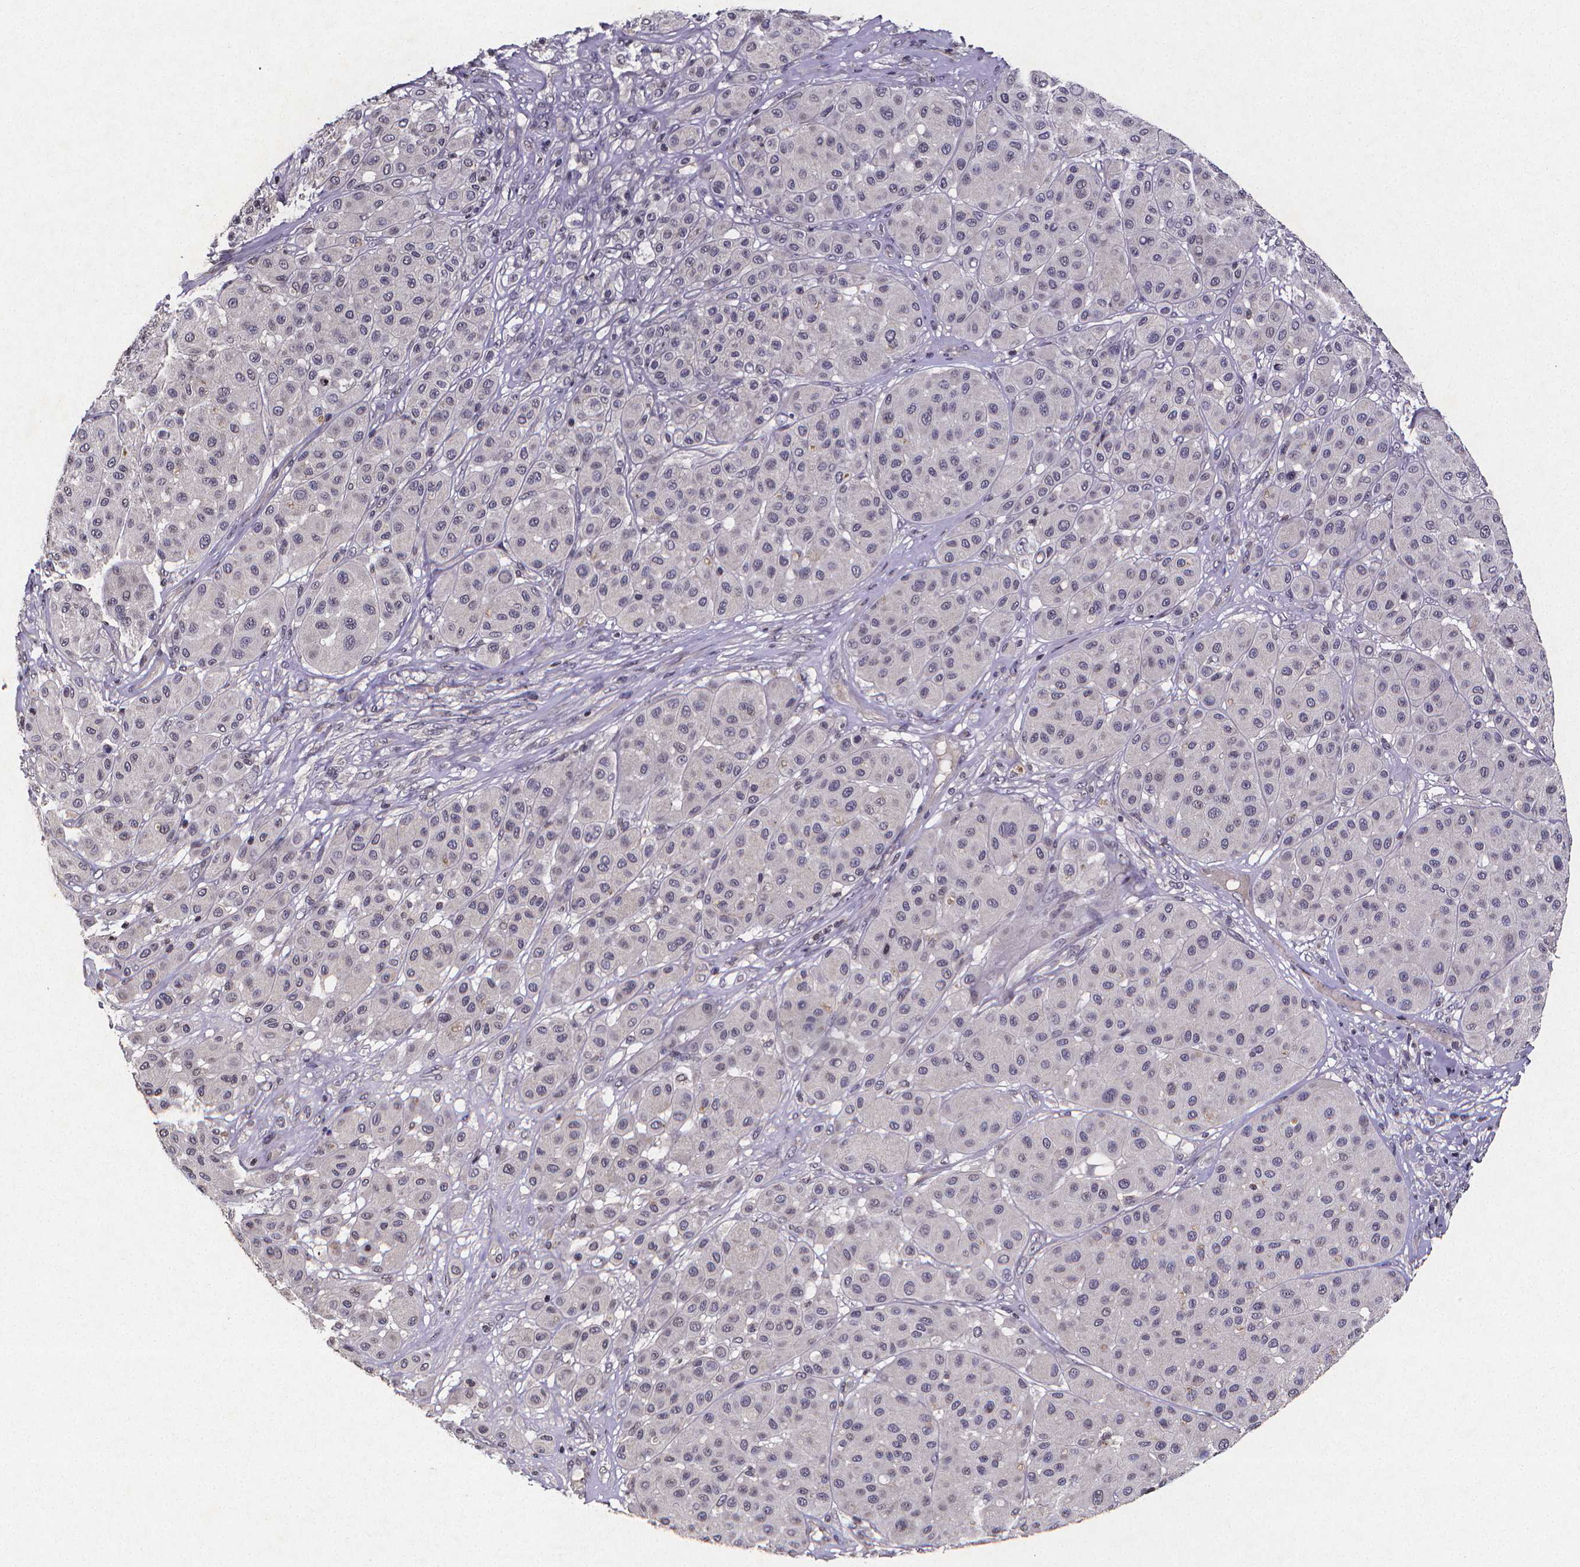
{"staining": {"intensity": "negative", "quantity": "none", "location": "none"}, "tissue": "melanoma", "cell_type": "Tumor cells", "image_type": "cancer", "snomed": [{"axis": "morphology", "description": "Malignant melanoma, Metastatic site"}, {"axis": "topography", "description": "Smooth muscle"}], "caption": "This is an immunohistochemistry image of human melanoma. There is no positivity in tumor cells.", "gene": "TP73", "patient": {"sex": "male", "age": 41}}